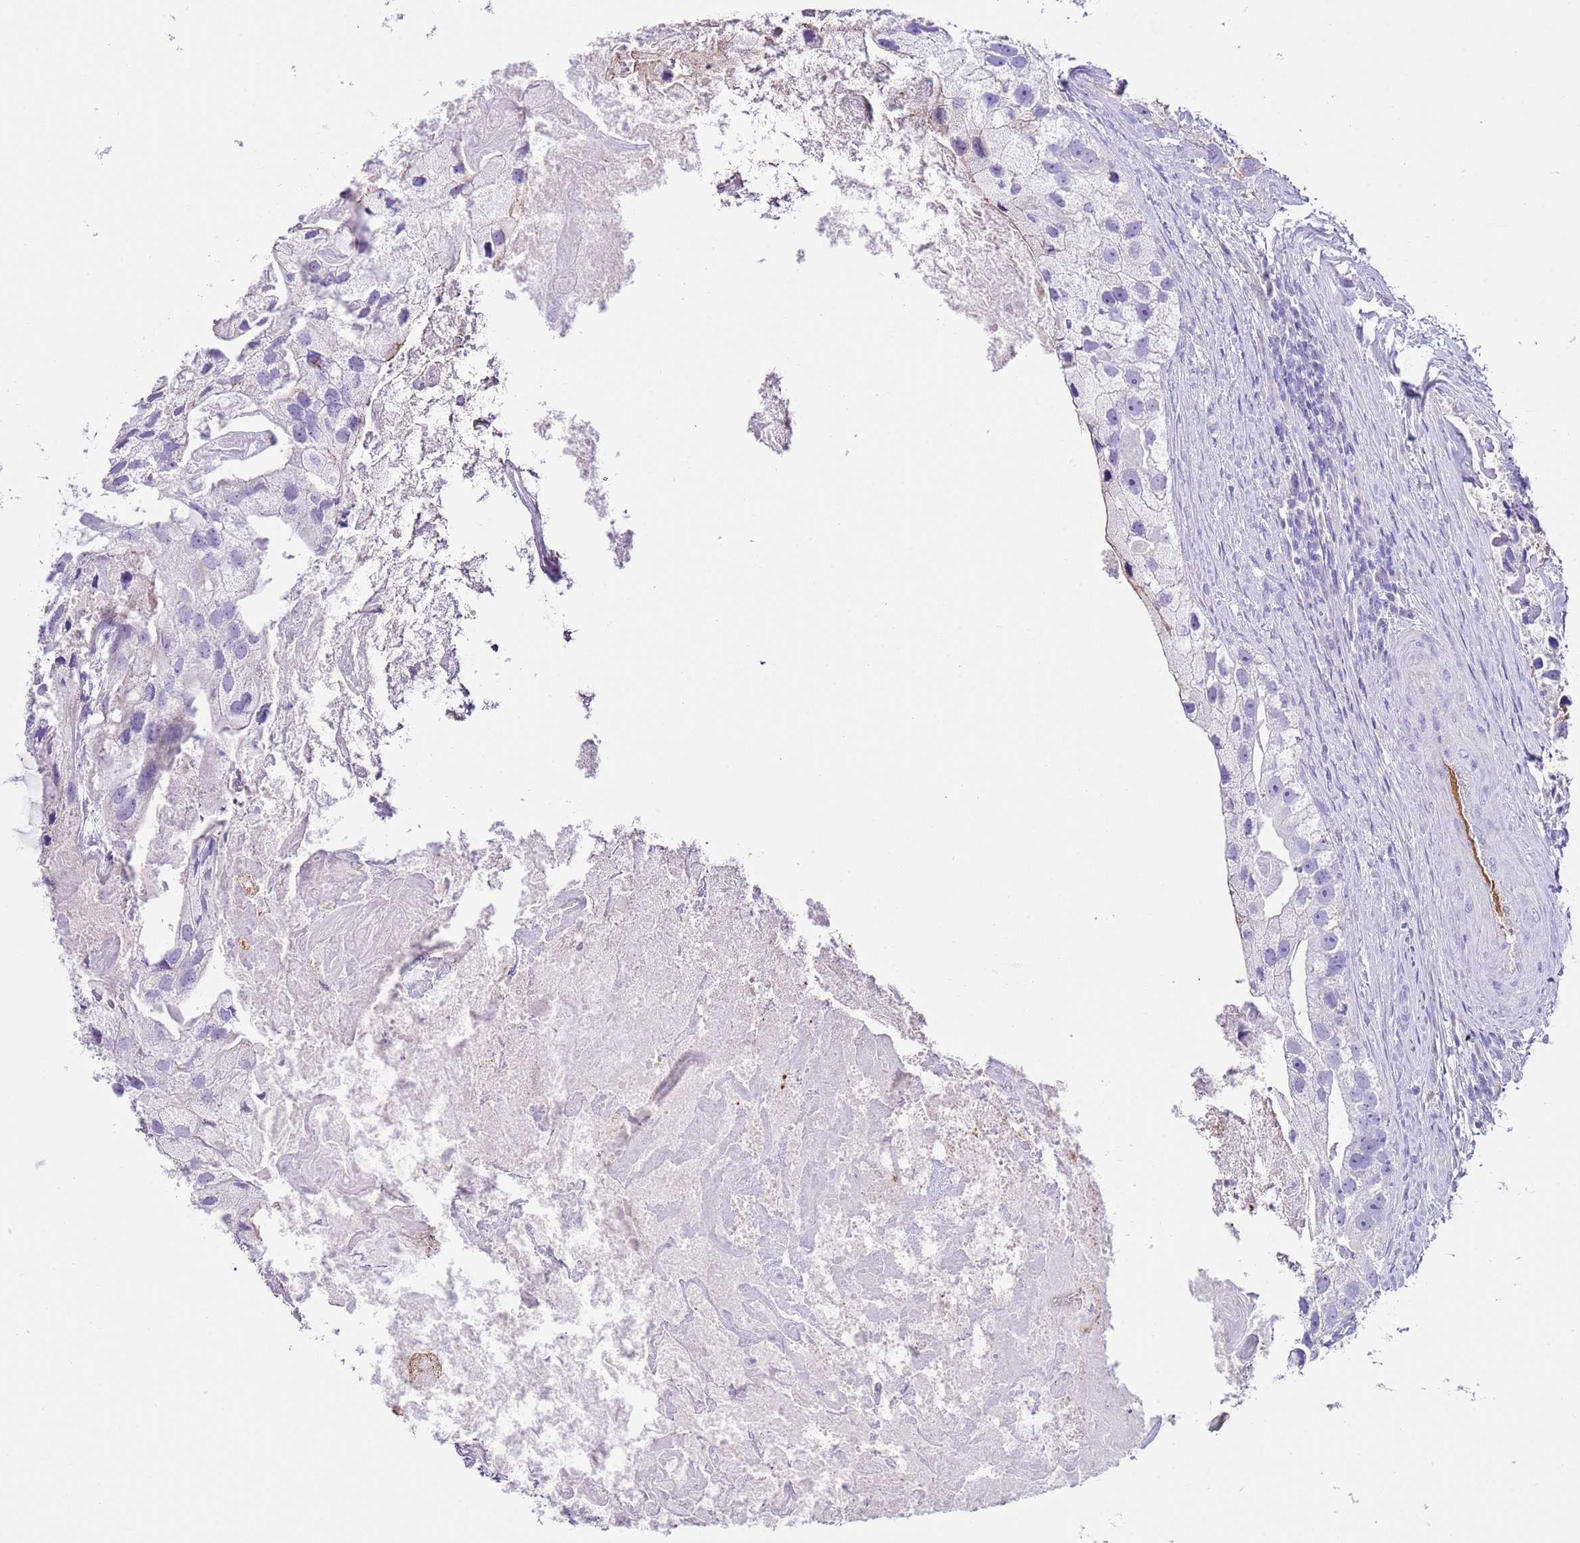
{"staining": {"intensity": "negative", "quantity": "none", "location": "none"}, "tissue": "prostate cancer", "cell_type": "Tumor cells", "image_type": "cancer", "snomed": [{"axis": "morphology", "description": "Adenocarcinoma, High grade"}, {"axis": "topography", "description": "Prostate"}], "caption": "This is an immunohistochemistry (IHC) photomicrograph of human prostate high-grade adenocarcinoma. There is no expression in tumor cells.", "gene": "IGF1", "patient": {"sex": "male", "age": 62}}